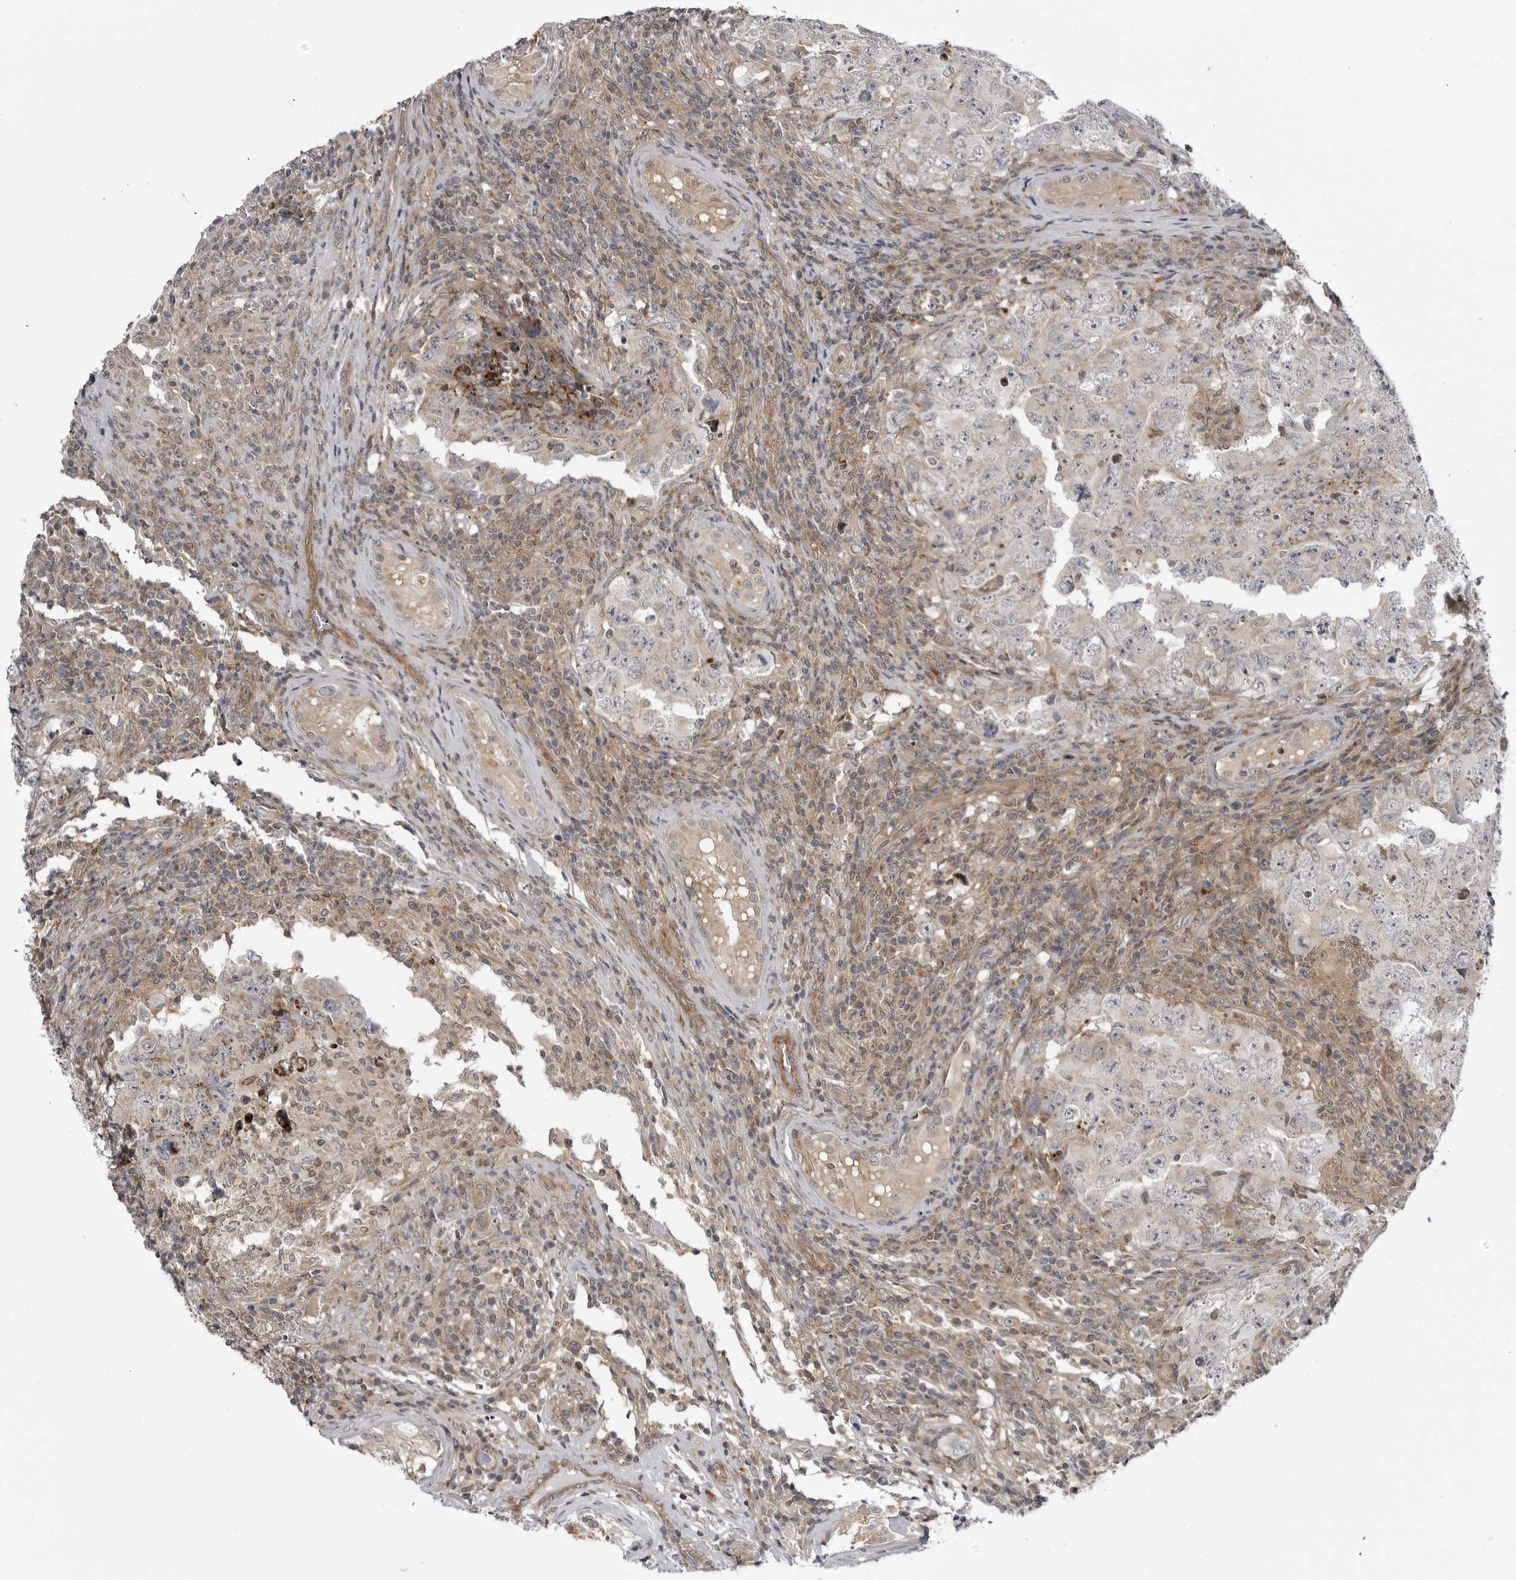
{"staining": {"intensity": "negative", "quantity": "none", "location": "none"}, "tissue": "testis cancer", "cell_type": "Tumor cells", "image_type": "cancer", "snomed": [{"axis": "morphology", "description": "Carcinoma, Embryonal, NOS"}, {"axis": "topography", "description": "Testis"}], "caption": "A histopathology image of testis cancer stained for a protein reveals no brown staining in tumor cells.", "gene": "CCDC18", "patient": {"sex": "male", "age": 26}}